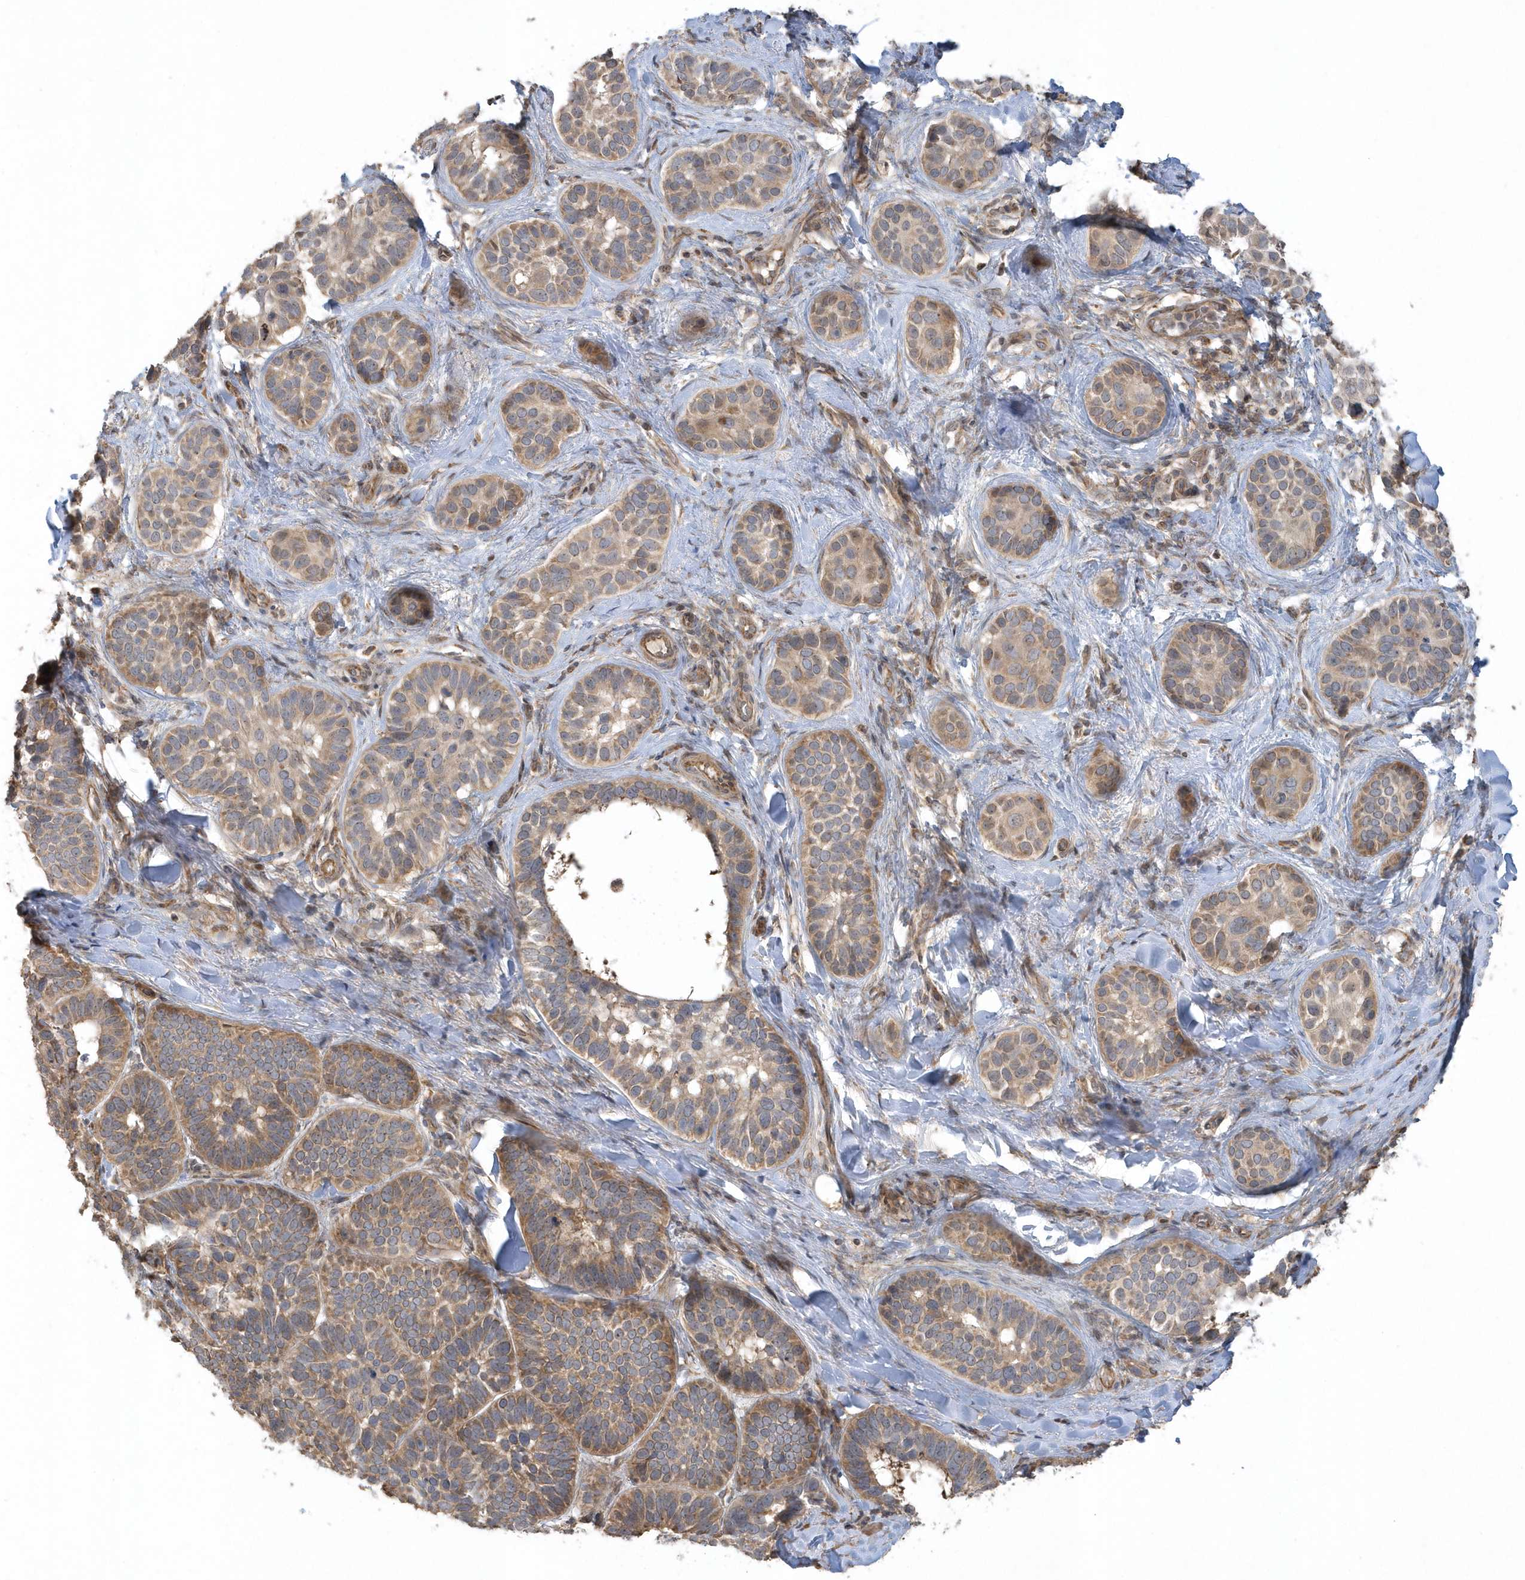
{"staining": {"intensity": "moderate", "quantity": ">75%", "location": "cytoplasmic/membranous"}, "tissue": "skin cancer", "cell_type": "Tumor cells", "image_type": "cancer", "snomed": [{"axis": "morphology", "description": "Basal cell carcinoma"}, {"axis": "topography", "description": "Skin"}], "caption": "Immunohistochemistry (IHC) image of human basal cell carcinoma (skin) stained for a protein (brown), which demonstrates medium levels of moderate cytoplasmic/membranous staining in about >75% of tumor cells.", "gene": "THG1L", "patient": {"sex": "male", "age": 62}}